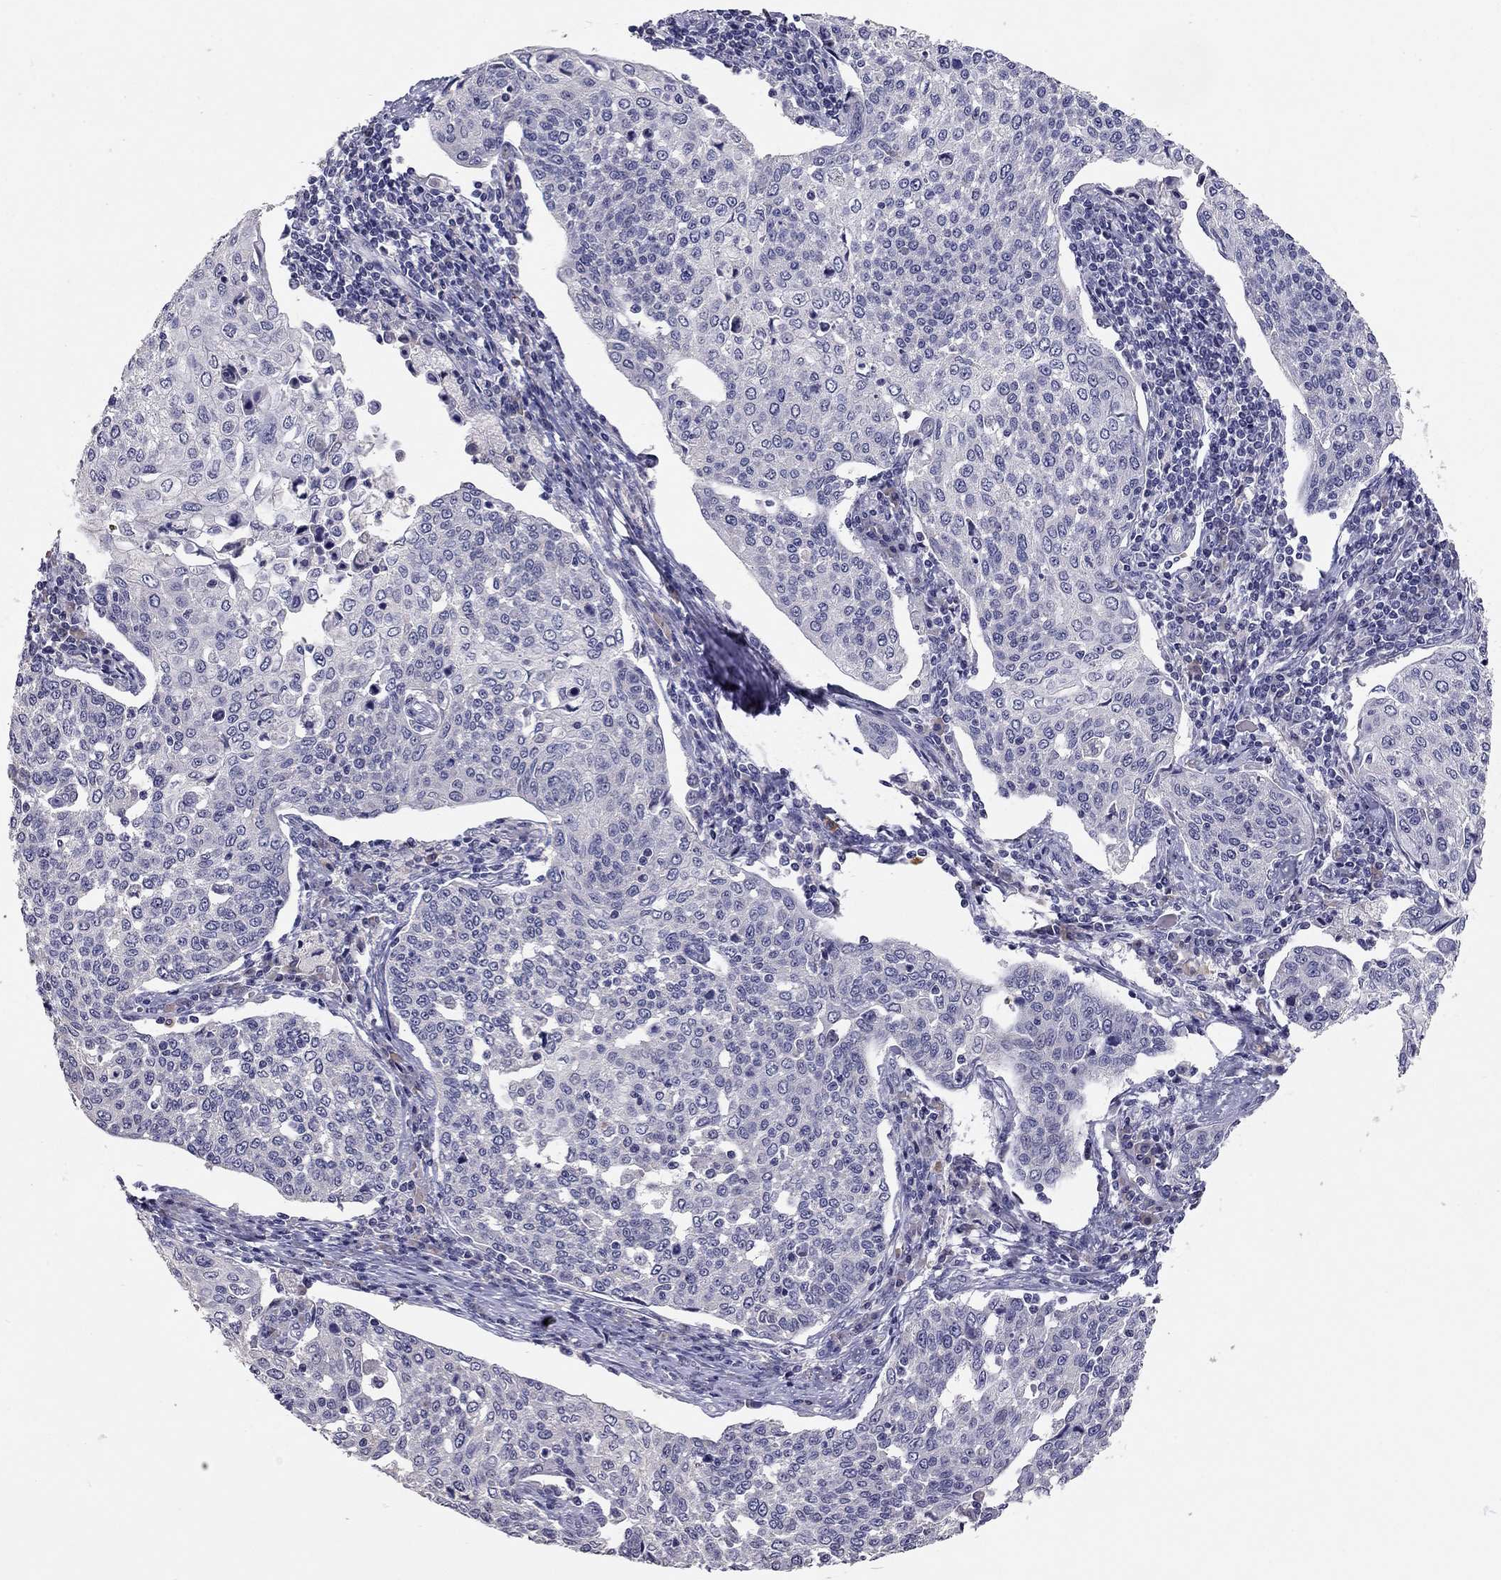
{"staining": {"intensity": "negative", "quantity": "none", "location": "none"}, "tissue": "cervical cancer", "cell_type": "Tumor cells", "image_type": "cancer", "snomed": [{"axis": "morphology", "description": "Squamous cell carcinoma, NOS"}, {"axis": "topography", "description": "Cervix"}], "caption": "Histopathology image shows no significant protein expression in tumor cells of squamous cell carcinoma (cervical). The staining is performed using DAB brown chromogen with nuclei counter-stained in using hematoxylin.", "gene": "SCARB1", "patient": {"sex": "female", "age": 34}}